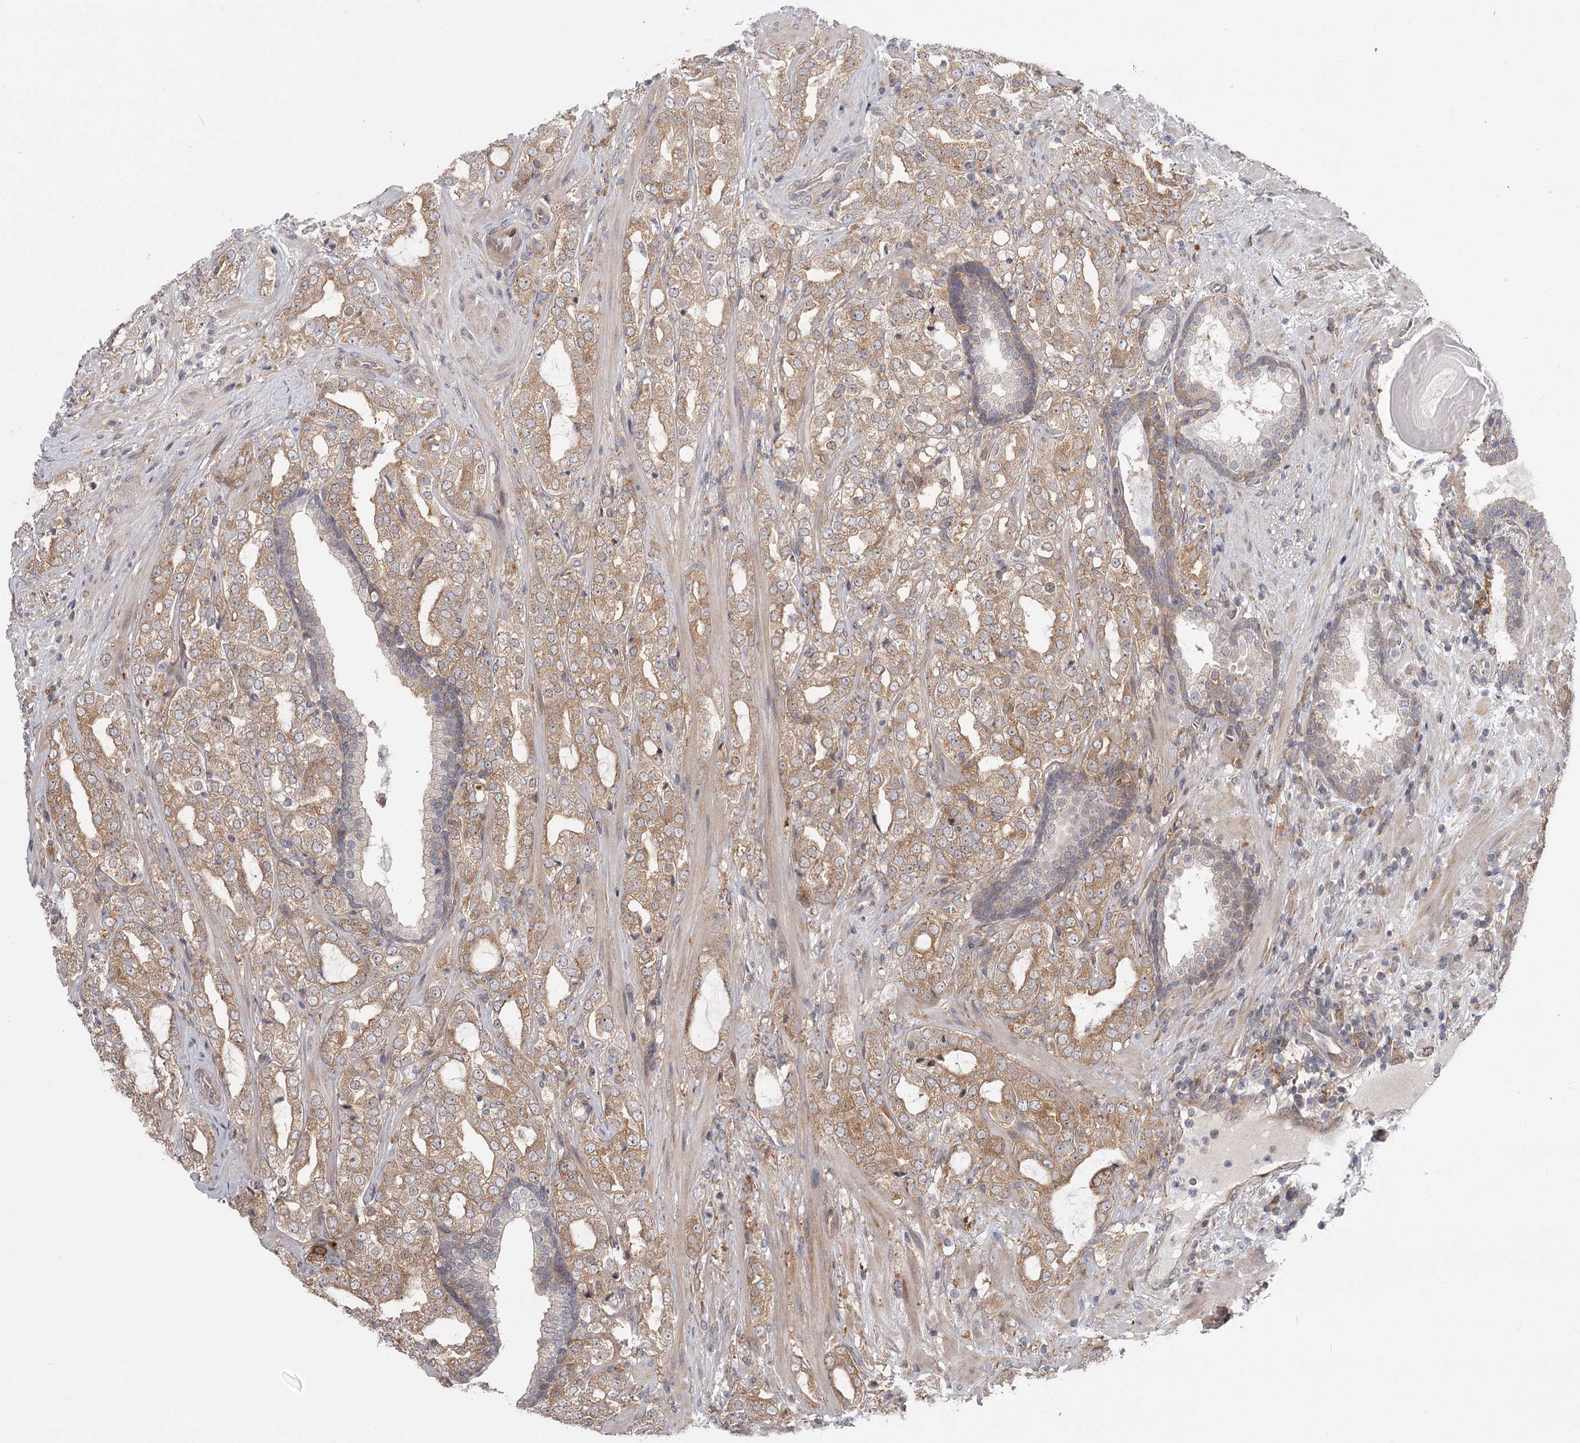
{"staining": {"intensity": "moderate", "quantity": "25%-75%", "location": "cytoplasmic/membranous"}, "tissue": "prostate cancer", "cell_type": "Tumor cells", "image_type": "cancer", "snomed": [{"axis": "morphology", "description": "Adenocarcinoma, High grade"}, {"axis": "topography", "description": "Prostate"}], "caption": "This image shows immunohistochemistry staining of prostate cancer (adenocarcinoma (high-grade)), with medium moderate cytoplasmic/membranous positivity in approximately 25%-75% of tumor cells.", "gene": "CCNG2", "patient": {"sex": "male", "age": 64}}